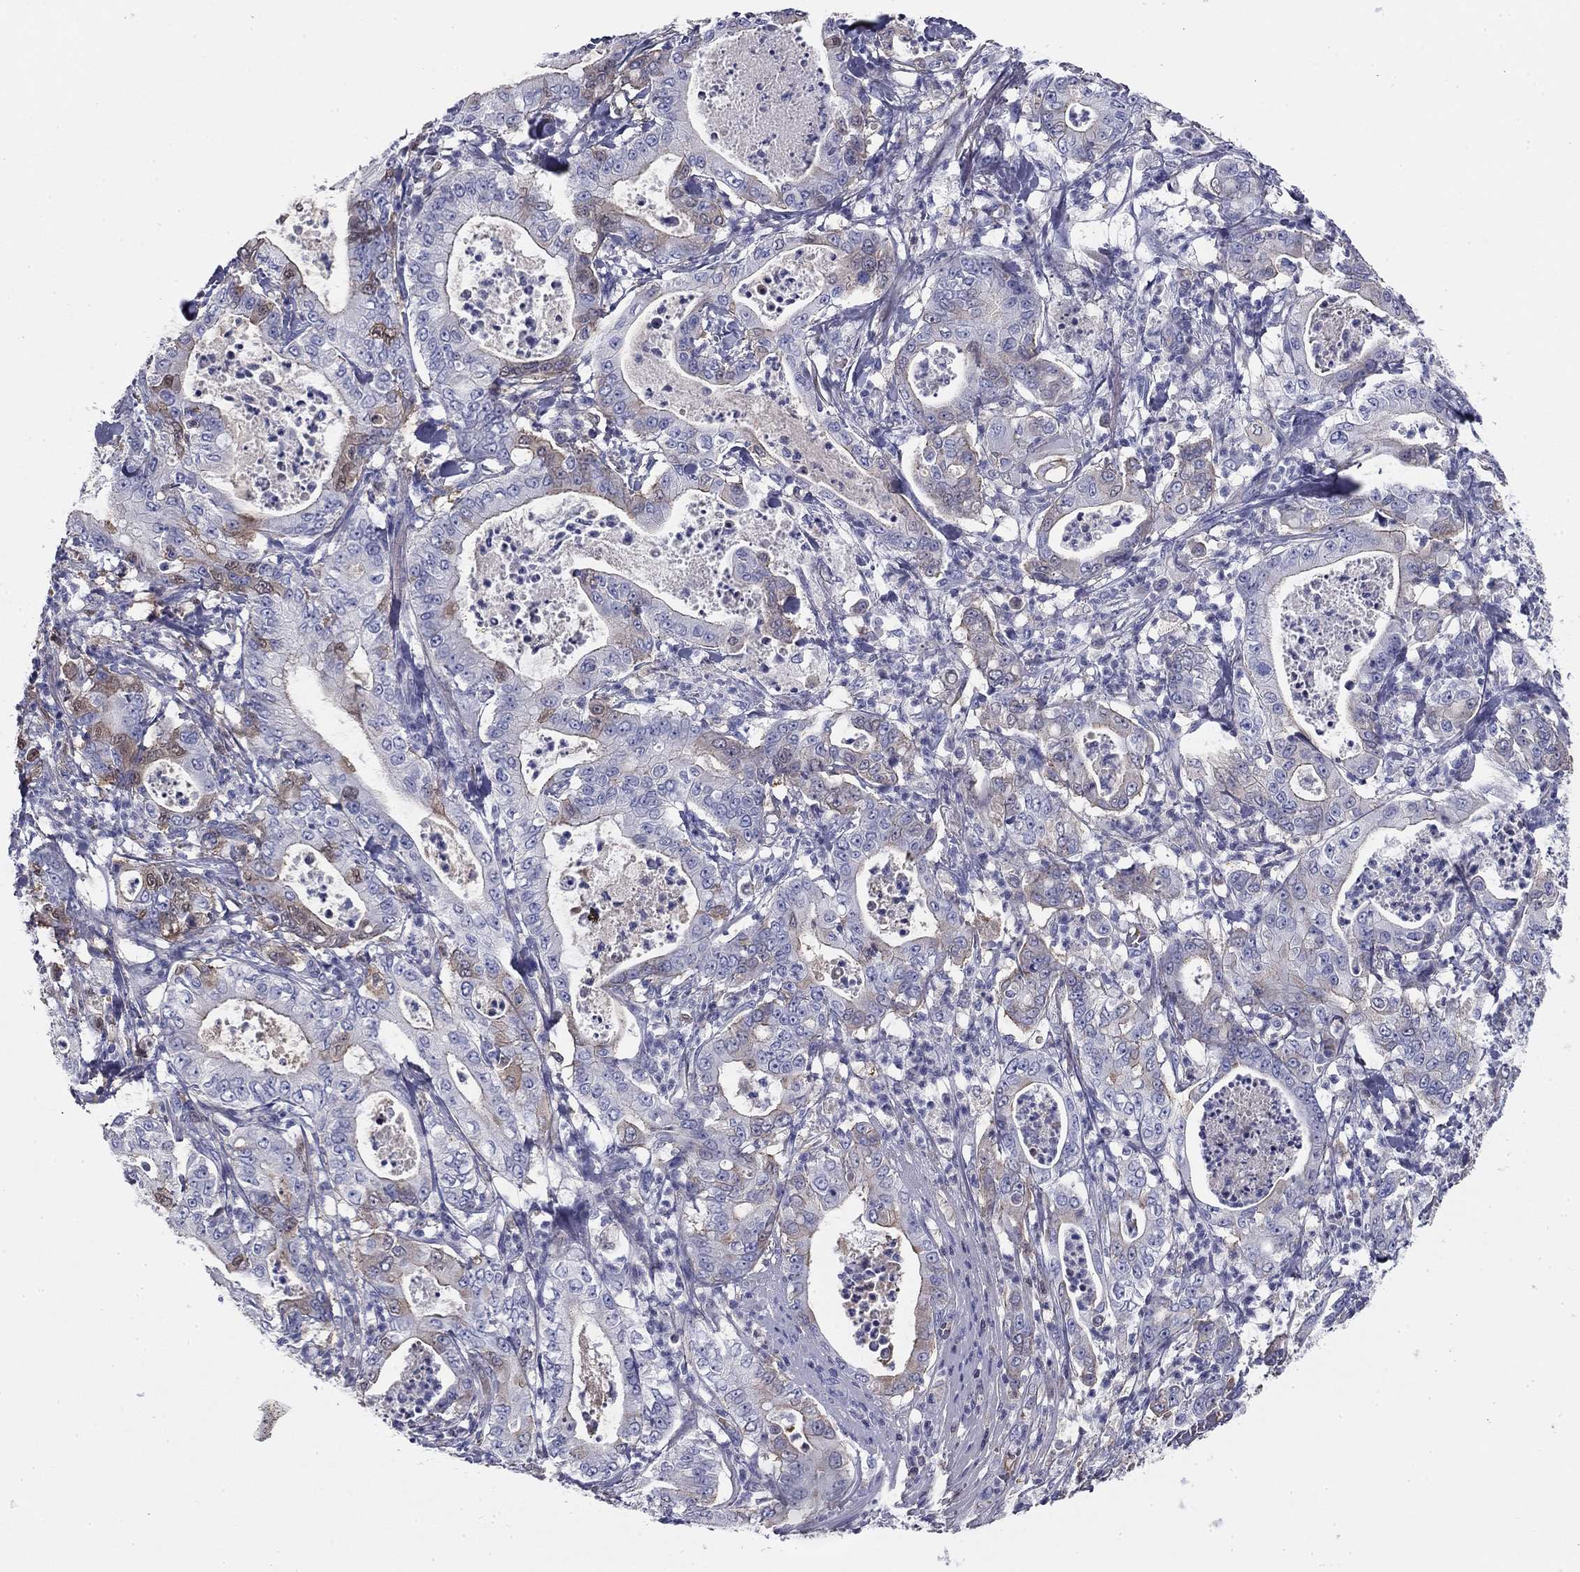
{"staining": {"intensity": "weak", "quantity": "<25%", "location": "cytoplasmic/membranous"}, "tissue": "pancreatic cancer", "cell_type": "Tumor cells", "image_type": "cancer", "snomed": [{"axis": "morphology", "description": "Adenocarcinoma, NOS"}, {"axis": "topography", "description": "Pancreas"}], "caption": "Immunohistochemical staining of pancreatic adenocarcinoma shows no significant positivity in tumor cells.", "gene": "CPLX4", "patient": {"sex": "male", "age": 71}}